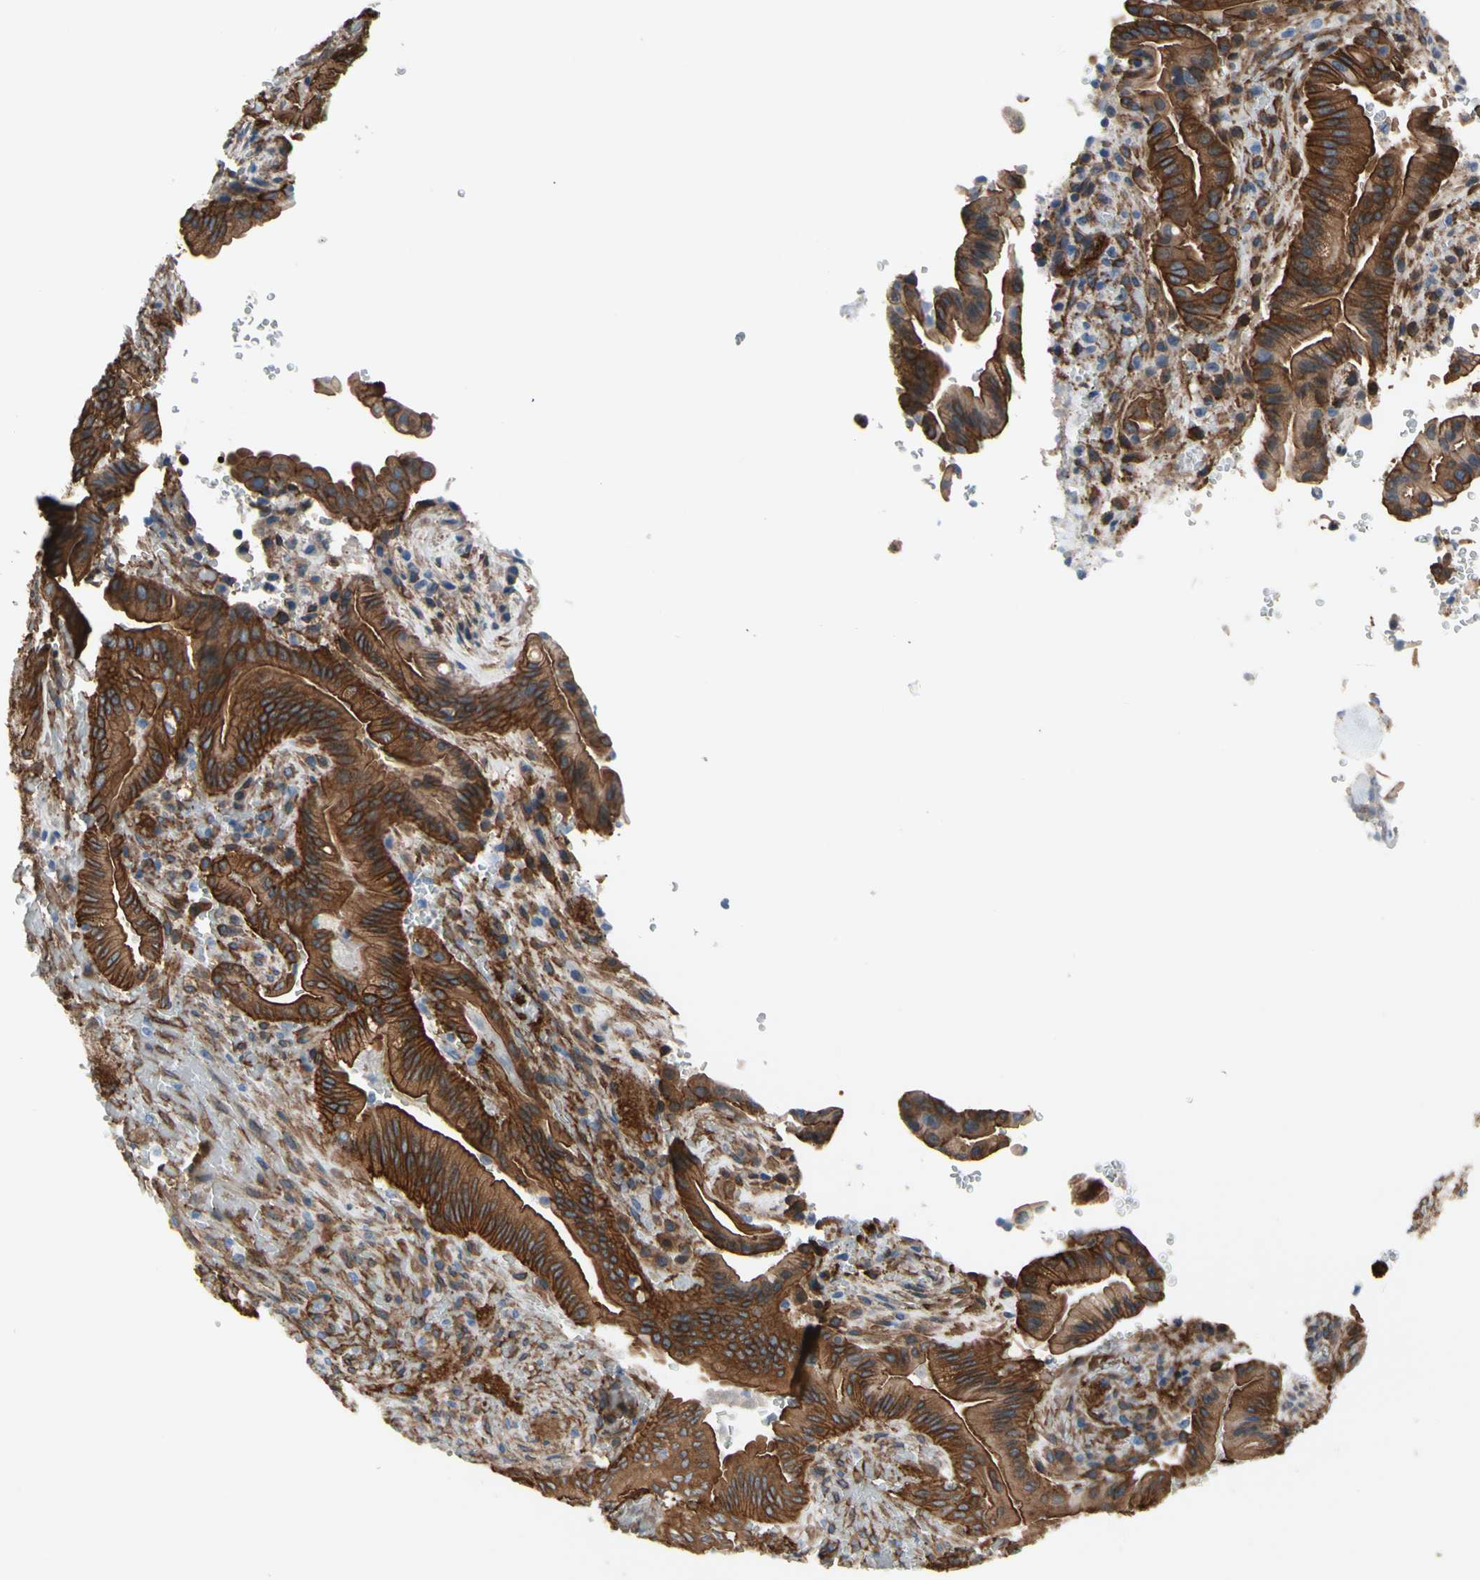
{"staining": {"intensity": "strong", "quantity": ">75%", "location": "cytoplasmic/membranous"}, "tissue": "liver cancer", "cell_type": "Tumor cells", "image_type": "cancer", "snomed": [{"axis": "morphology", "description": "Cholangiocarcinoma"}, {"axis": "topography", "description": "Liver"}], "caption": "Cholangiocarcinoma (liver) stained with a protein marker shows strong staining in tumor cells.", "gene": "CTTNBP2", "patient": {"sex": "female", "age": 68}}